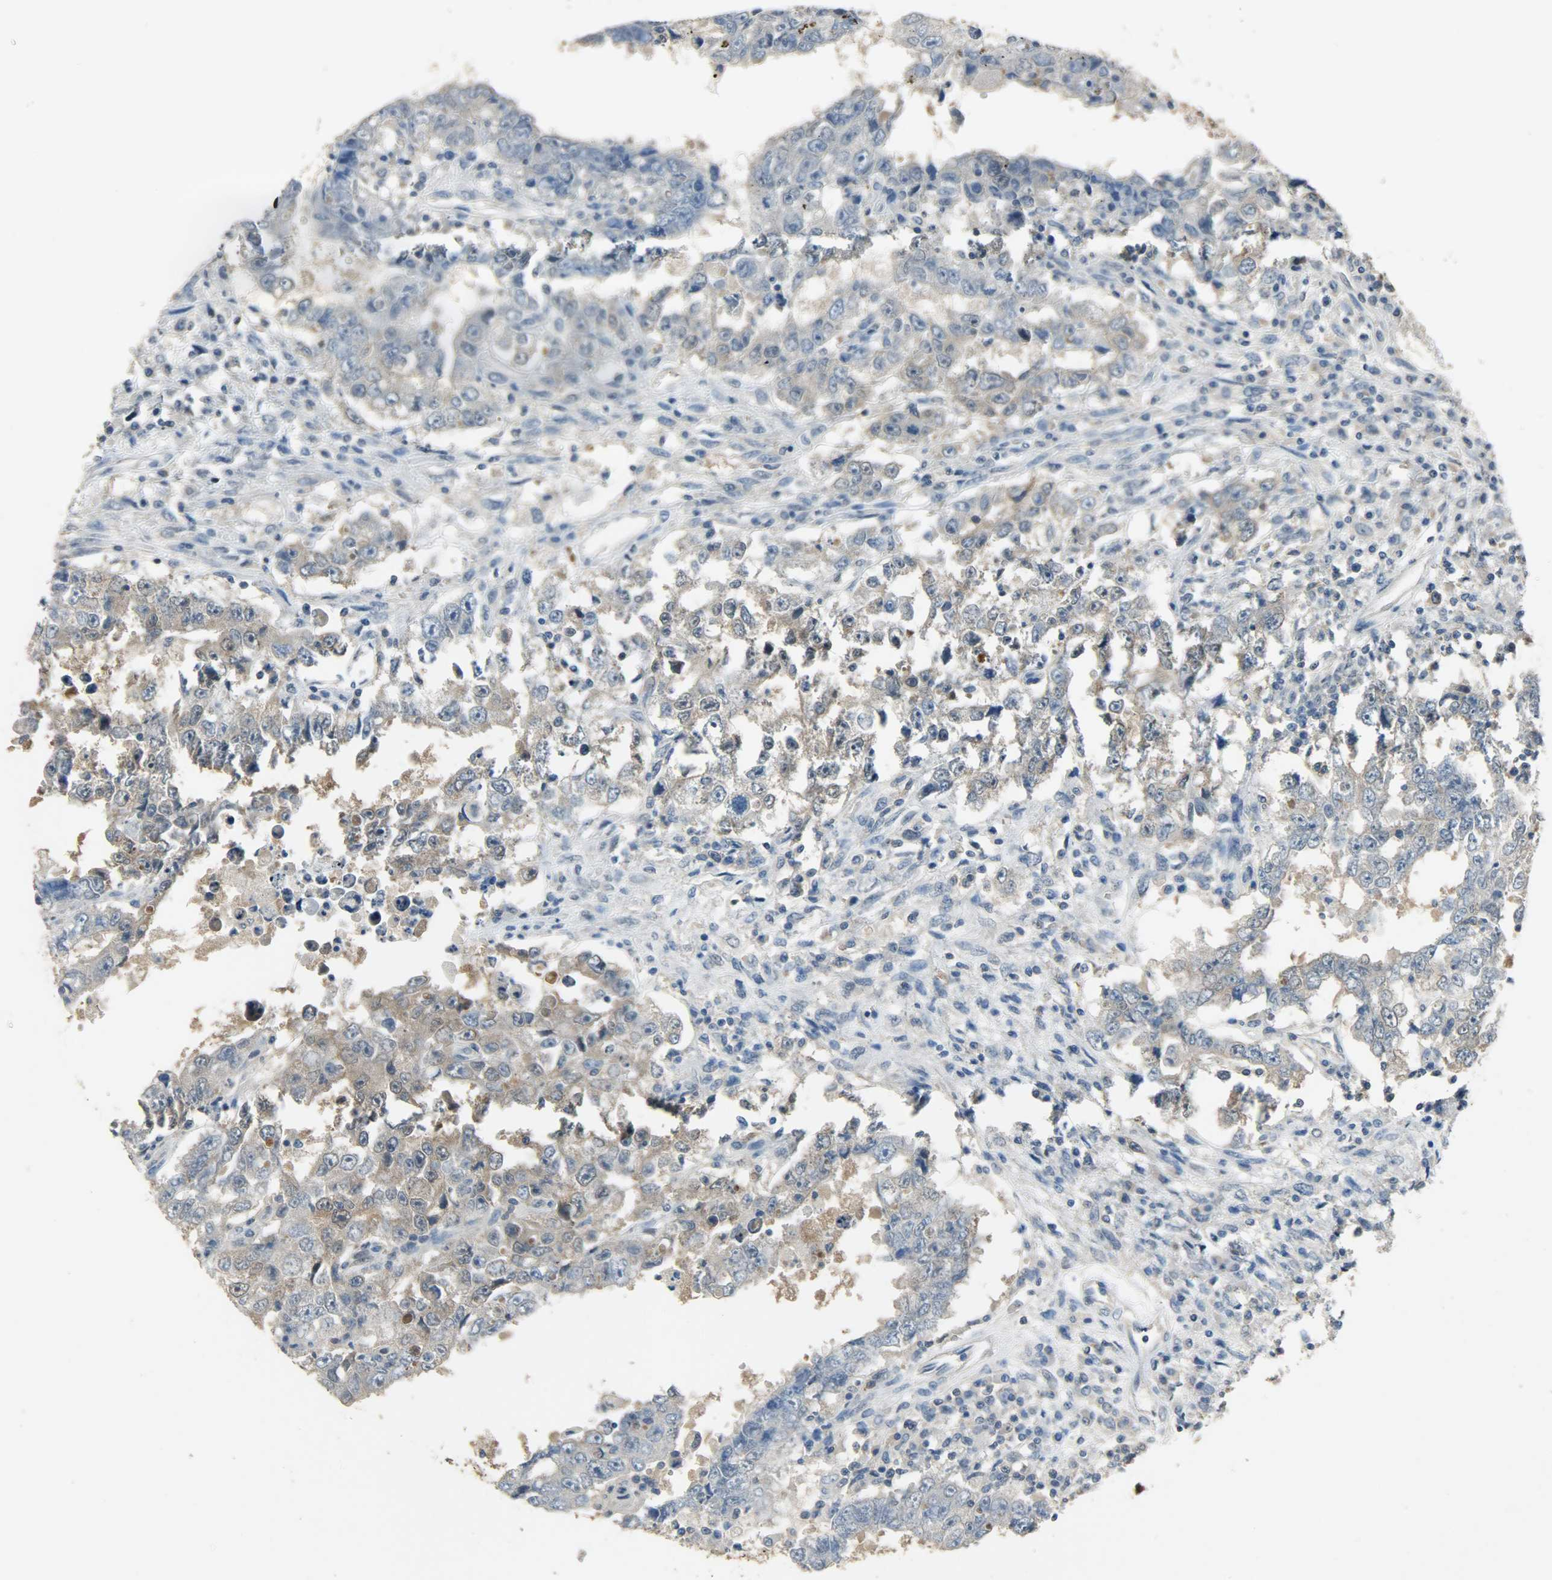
{"staining": {"intensity": "weak", "quantity": "25%-75%", "location": "cytoplasmic/membranous"}, "tissue": "testis cancer", "cell_type": "Tumor cells", "image_type": "cancer", "snomed": [{"axis": "morphology", "description": "Carcinoma, Embryonal, NOS"}, {"axis": "topography", "description": "Testis"}], "caption": "Protein expression analysis of human embryonal carcinoma (testis) reveals weak cytoplasmic/membranous positivity in approximately 25%-75% of tumor cells.", "gene": "PRMT5", "patient": {"sex": "male", "age": 26}}